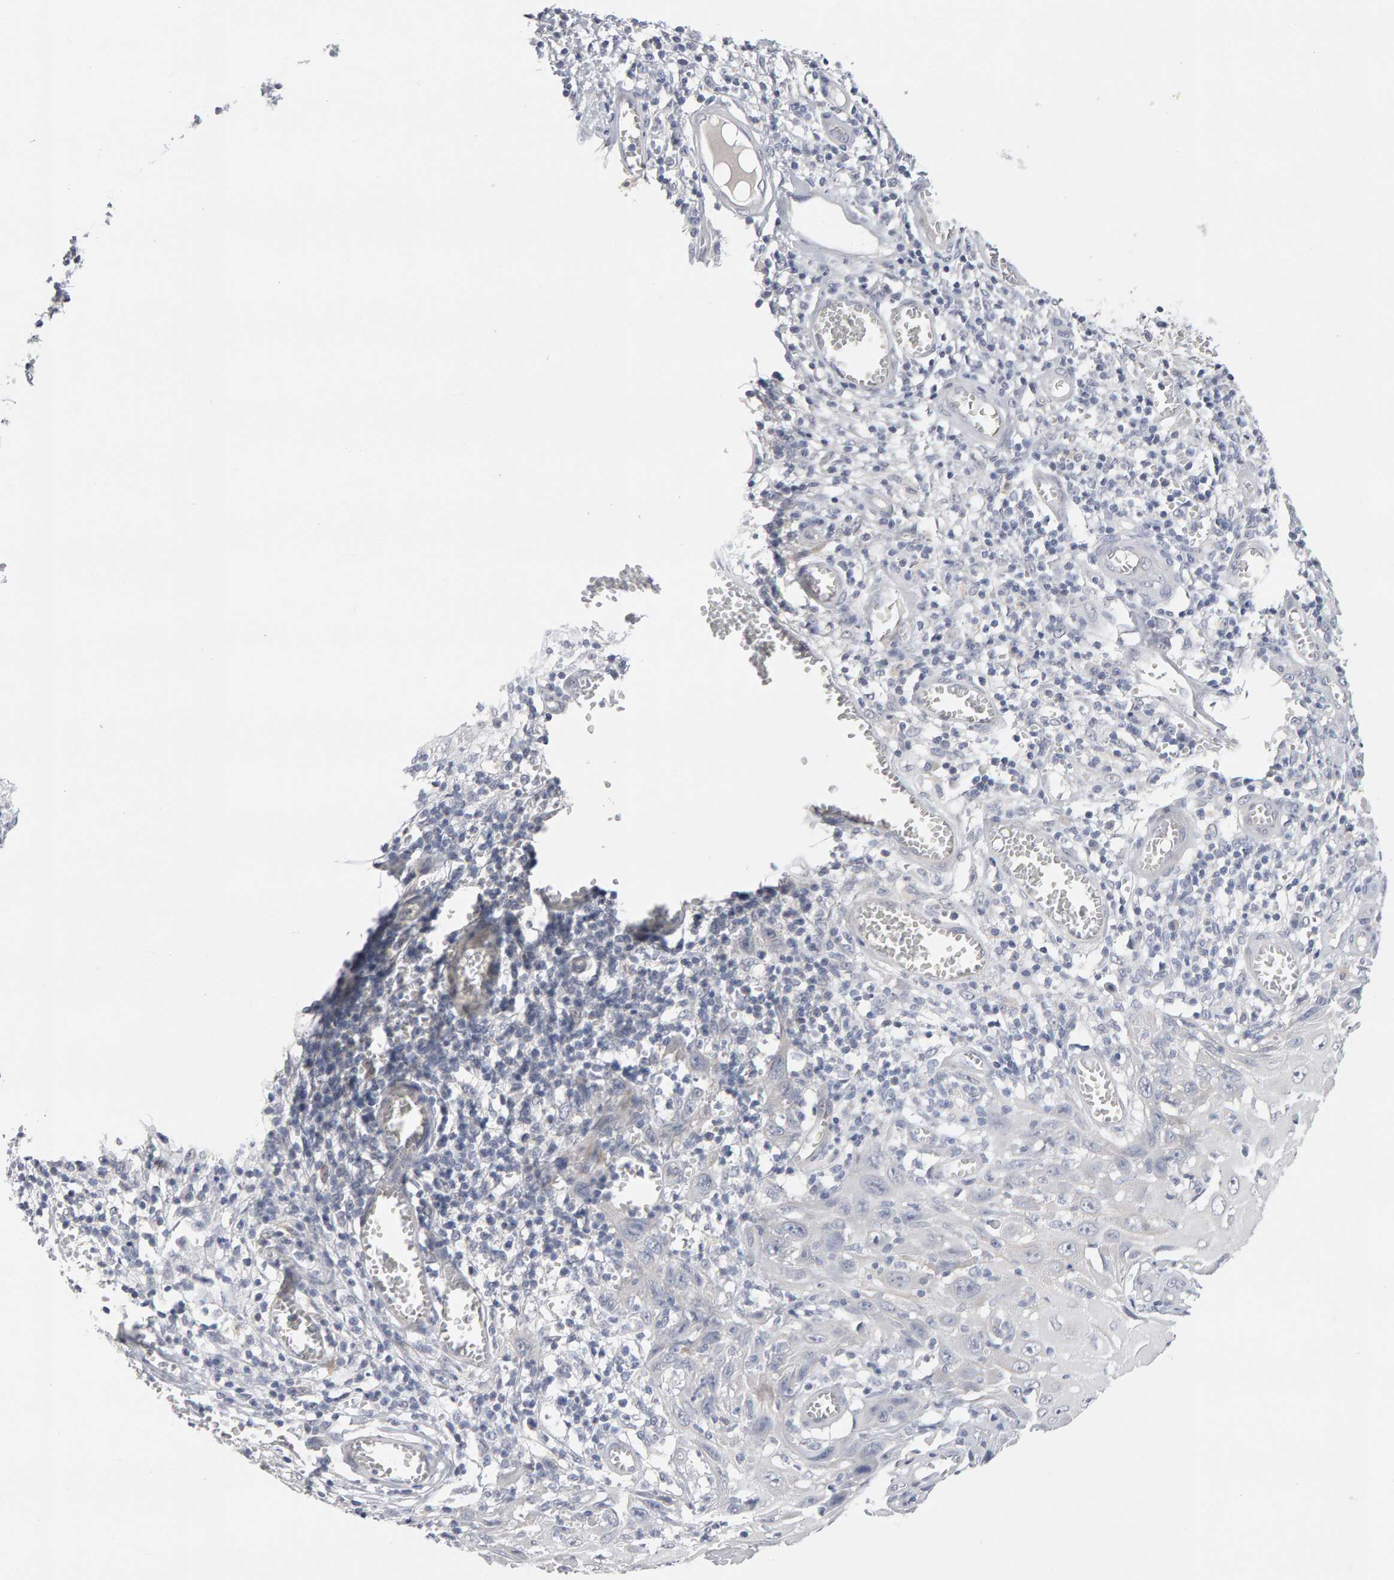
{"staining": {"intensity": "negative", "quantity": "none", "location": "none"}, "tissue": "skin cancer", "cell_type": "Tumor cells", "image_type": "cancer", "snomed": [{"axis": "morphology", "description": "Squamous cell carcinoma, NOS"}, {"axis": "topography", "description": "Skin"}], "caption": "A high-resolution photomicrograph shows IHC staining of squamous cell carcinoma (skin), which displays no significant staining in tumor cells.", "gene": "HNF4A", "patient": {"sex": "female", "age": 73}}